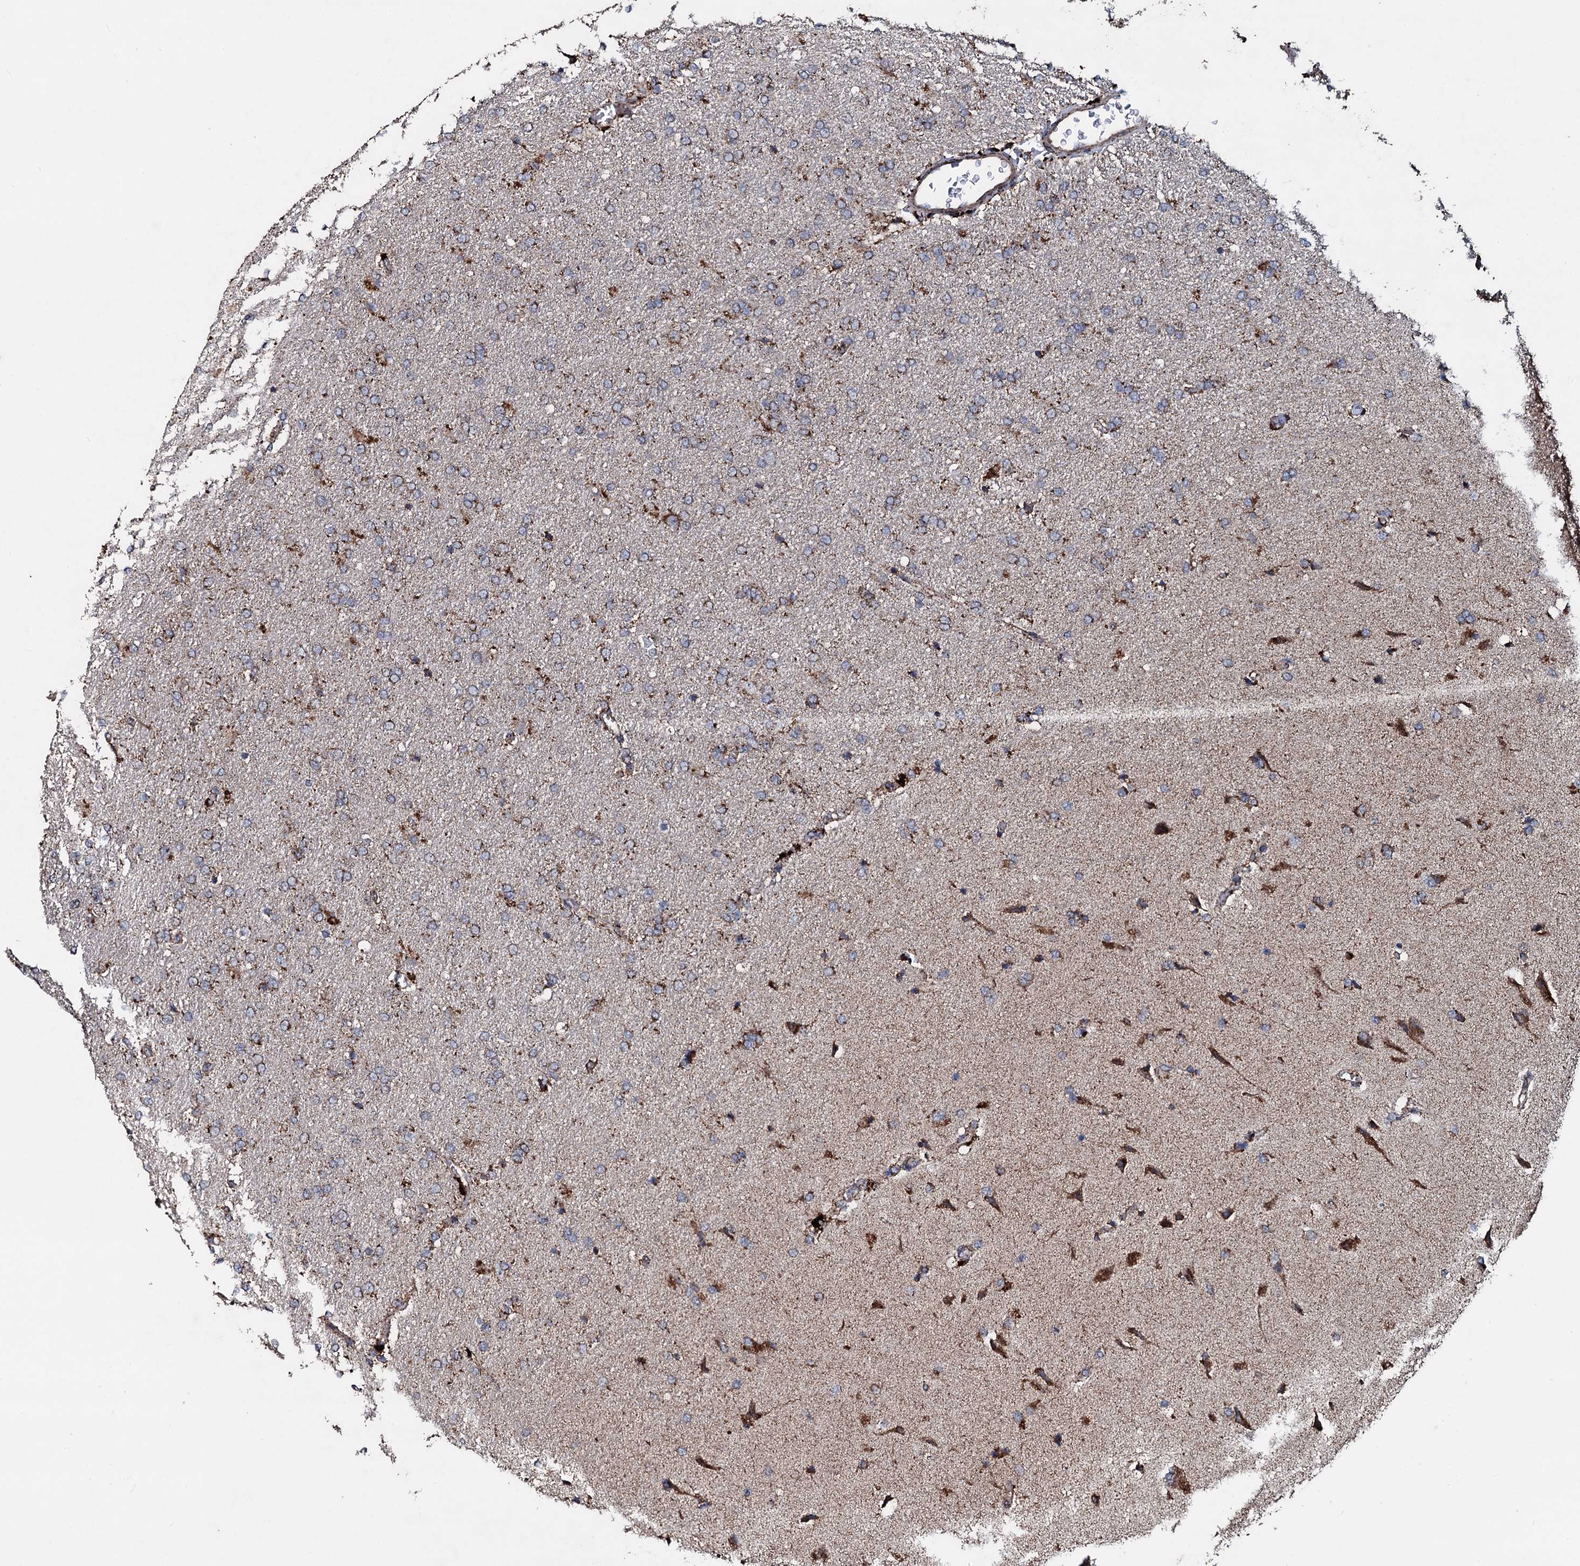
{"staining": {"intensity": "weak", "quantity": "25%-75%", "location": "cytoplasmic/membranous"}, "tissue": "glioma", "cell_type": "Tumor cells", "image_type": "cancer", "snomed": [{"axis": "morphology", "description": "Glioma, malignant, High grade"}, {"axis": "topography", "description": "Brain"}], "caption": "Weak cytoplasmic/membranous positivity is identified in about 25%-75% of tumor cells in glioma.", "gene": "DYNC2I2", "patient": {"sex": "male", "age": 72}}